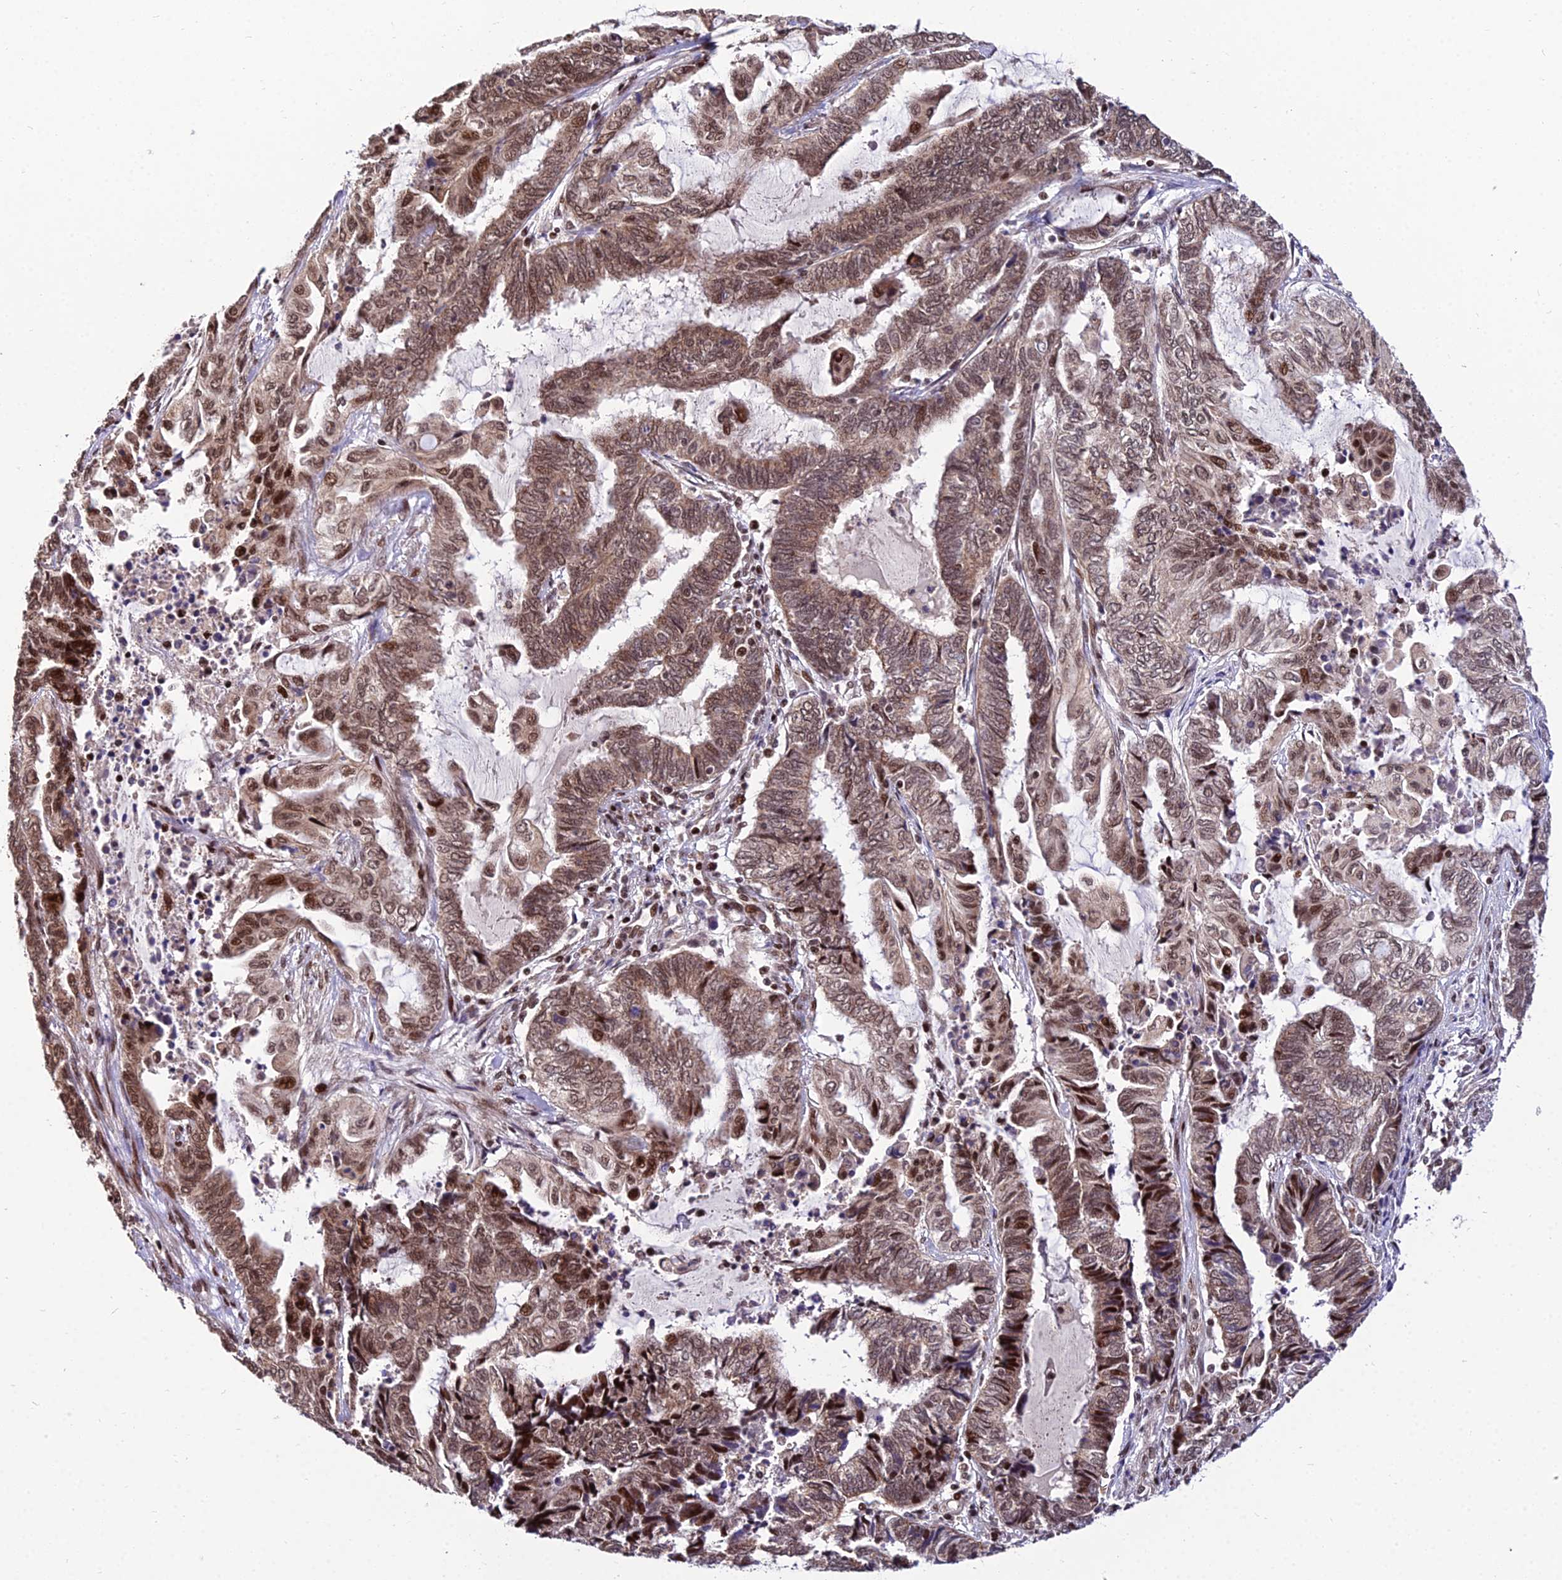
{"staining": {"intensity": "moderate", "quantity": ">75%", "location": "cytoplasmic/membranous,nuclear"}, "tissue": "endometrial cancer", "cell_type": "Tumor cells", "image_type": "cancer", "snomed": [{"axis": "morphology", "description": "Adenocarcinoma, NOS"}, {"axis": "topography", "description": "Uterus"}, {"axis": "topography", "description": "Endometrium"}], "caption": "Human adenocarcinoma (endometrial) stained with a brown dye shows moderate cytoplasmic/membranous and nuclear positive positivity in approximately >75% of tumor cells.", "gene": "CIB3", "patient": {"sex": "female", "age": 70}}